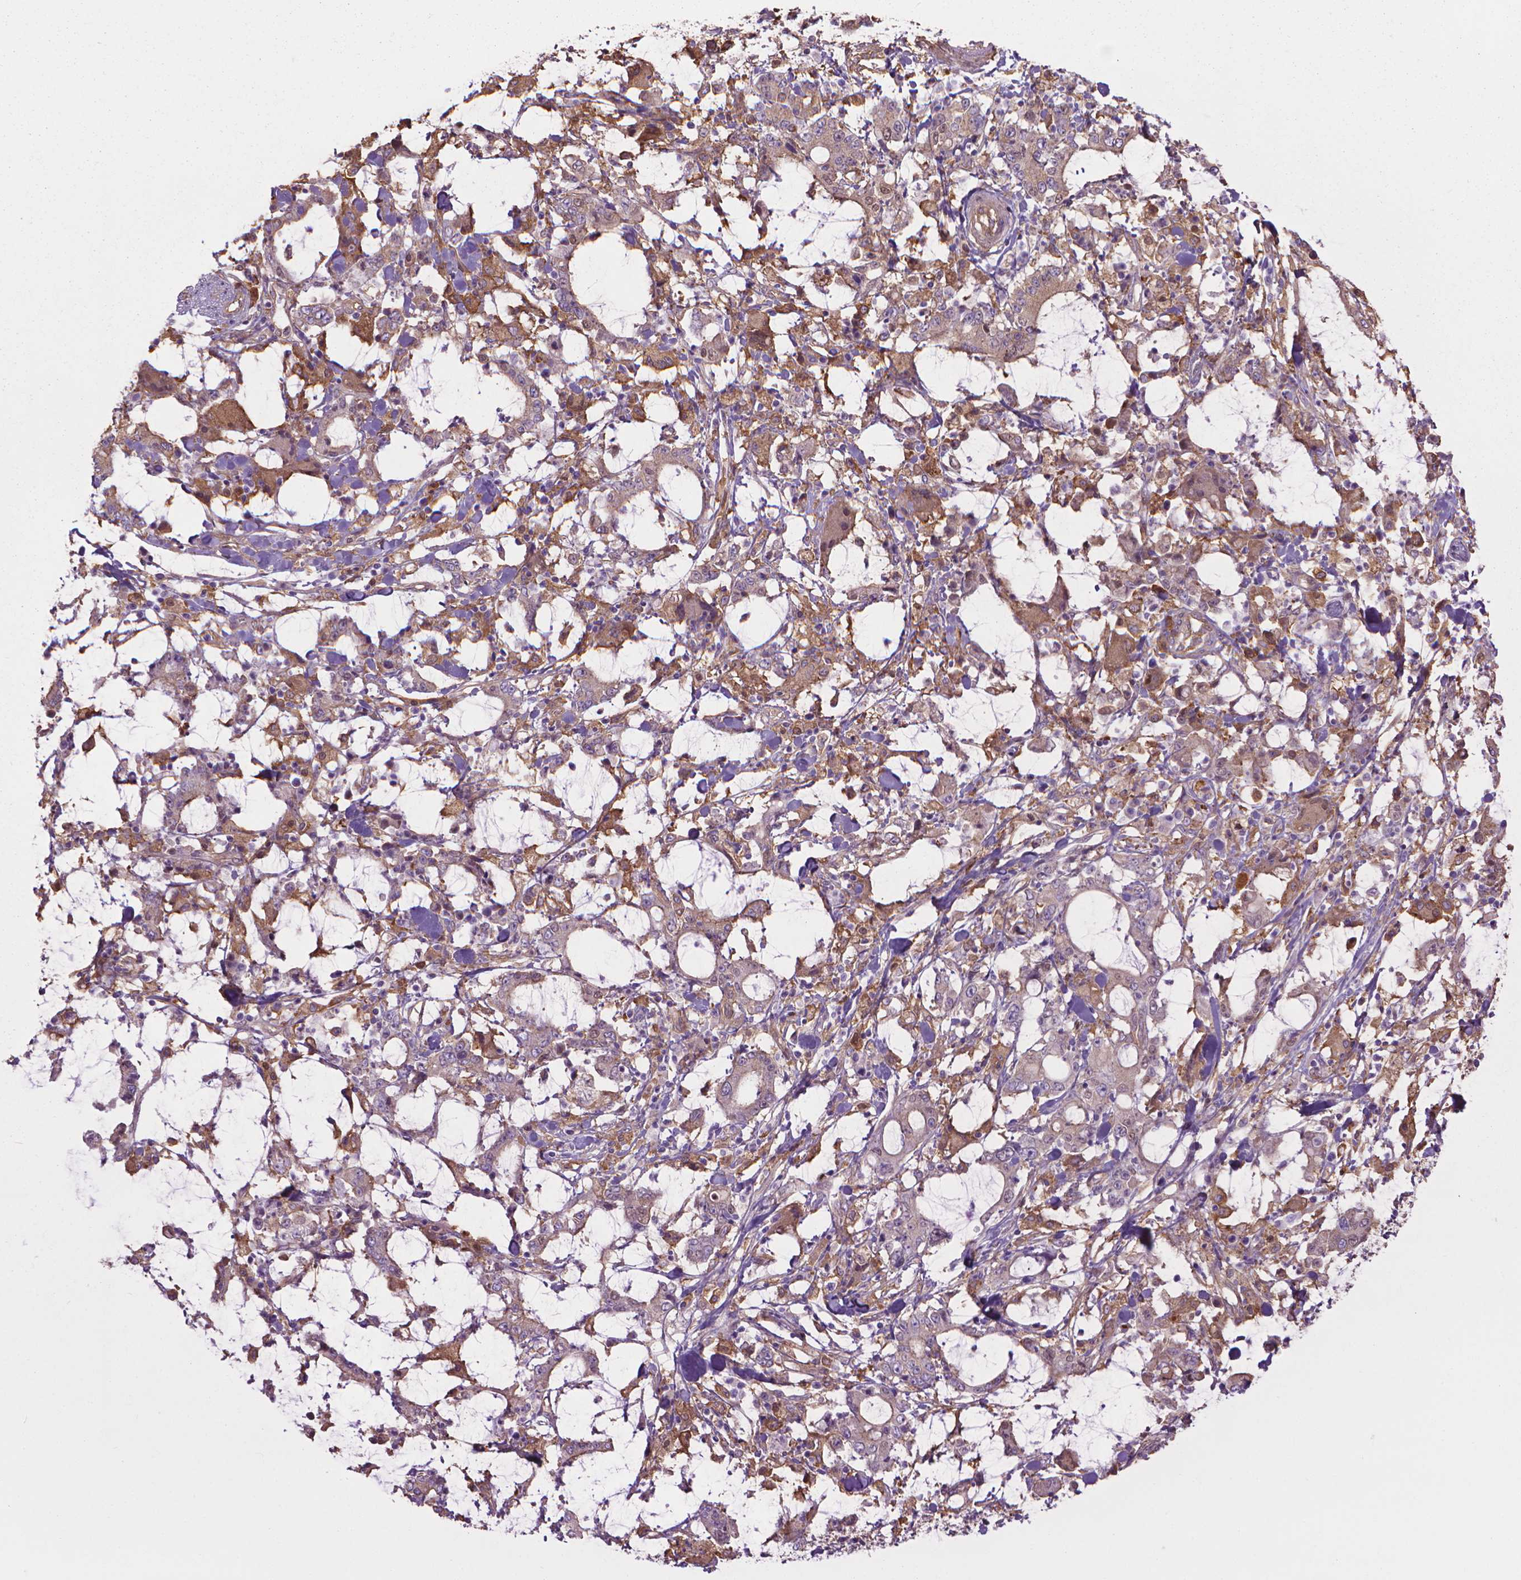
{"staining": {"intensity": "weak", "quantity": "<25%", "location": "cytoplasmic/membranous"}, "tissue": "stomach cancer", "cell_type": "Tumor cells", "image_type": "cancer", "snomed": [{"axis": "morphology", "description": "Adenocarcinoma, NOS"}, {"axis": "topography", "description": "Stomach, upper"}], "caption": "Stomach adenocarcinoma stained for a protein using IHC shows no positivity tumor cells.", "gene": "CORO1B", "patient": {"sex": "male", "age": 68}}